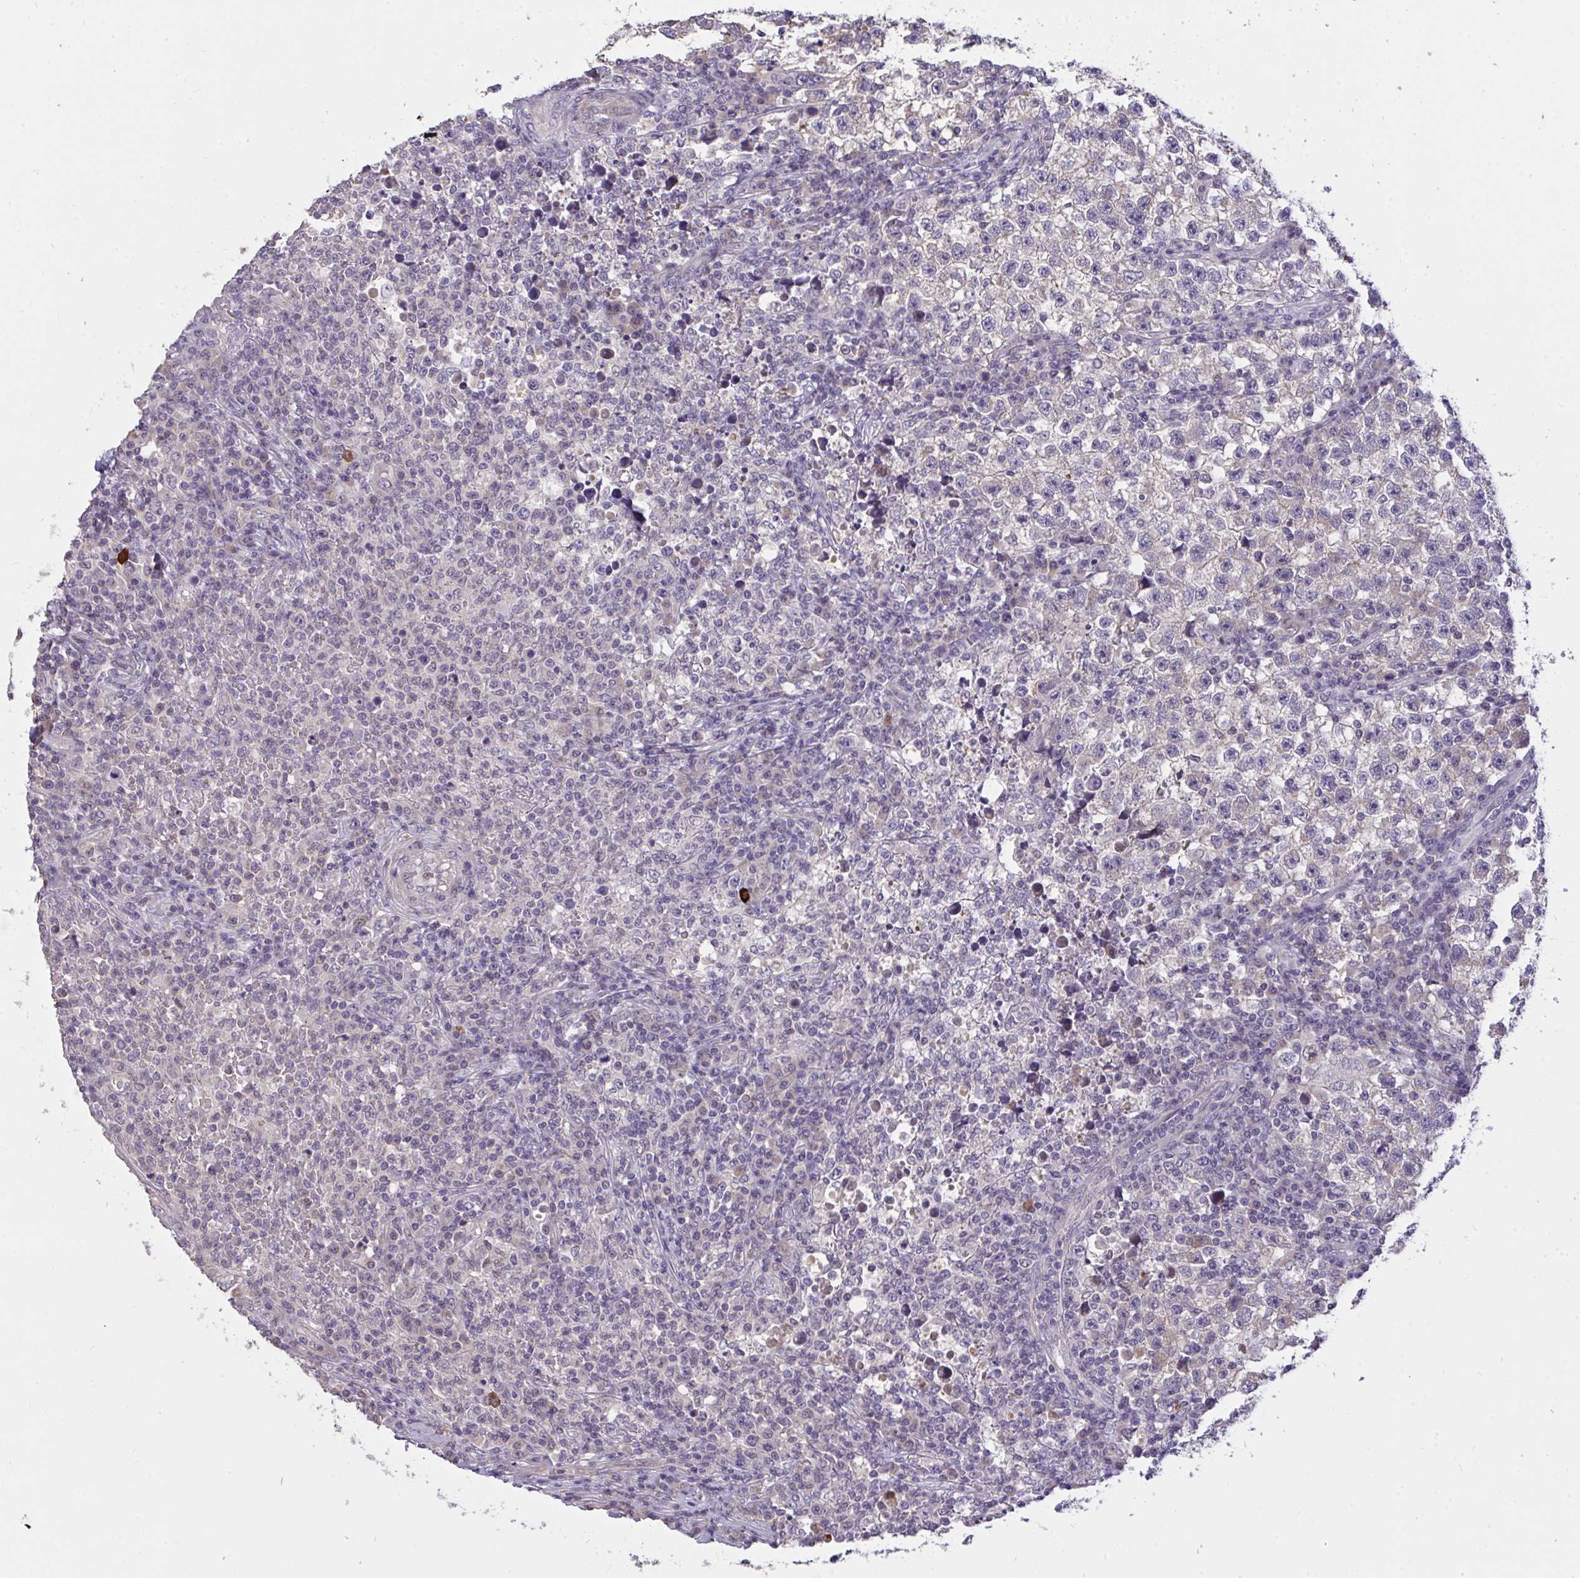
{"staining": {"intensity": "negative", "quantity": "none", "location": "none"}, "tissue": "testis cancer", "cell_type": "Tumor cells", "image_type": "cancer", "snomed": [{"axis": "morphology", "description": "Seminoma, NOS"}, {"axis": "topography", "description": "Testis"}], "caption": "DAB (3,3'-diaminobenzidine) immunohistochemical staining of human testis cancer reveals no significant expression in tumor cells.", "gene": "C19orf54", "patient": {"sex": "male", "age": 22}}